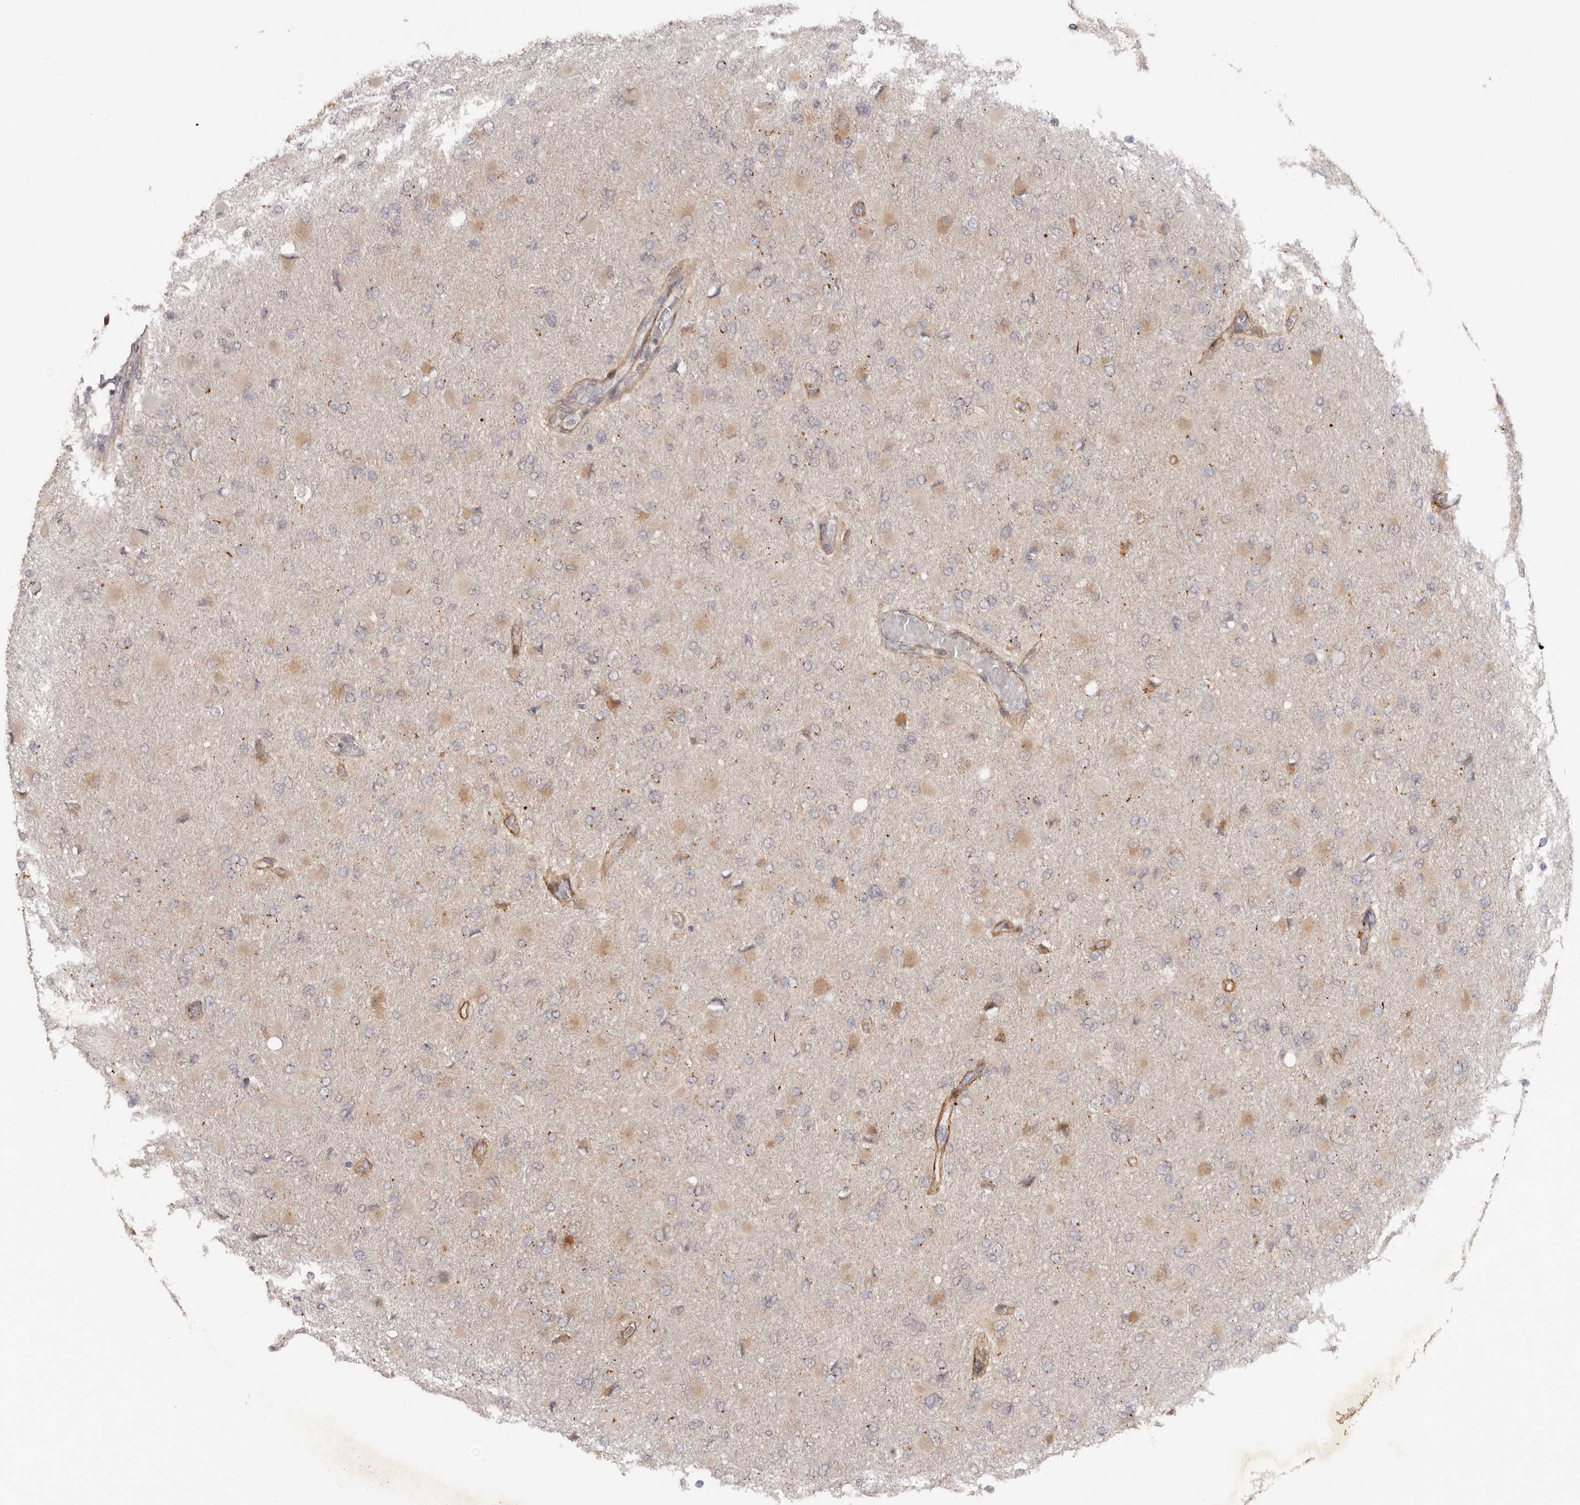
{"staining": {"intensity": "moderate", "quantity": ">75%", "location": "cytoplasmic/membranous"}, "tissue": "glioma", "cell_type": "Tumor cells", "image_type": "cancer", "snomed": [{"axis": "morphology", "description": "Glioma, malignant, High grade"}, {"axis": "topography", "description": "Cerebral cortex"}], "caption": "The photomicrograph displays immunohistochemical staining of glioma. There is moderate cytoplasmic/membranous staining is seen in approximately >75% of tumor cells.", "gene": "MICAL2", "patient": {"sex": "female", "age": 36}}